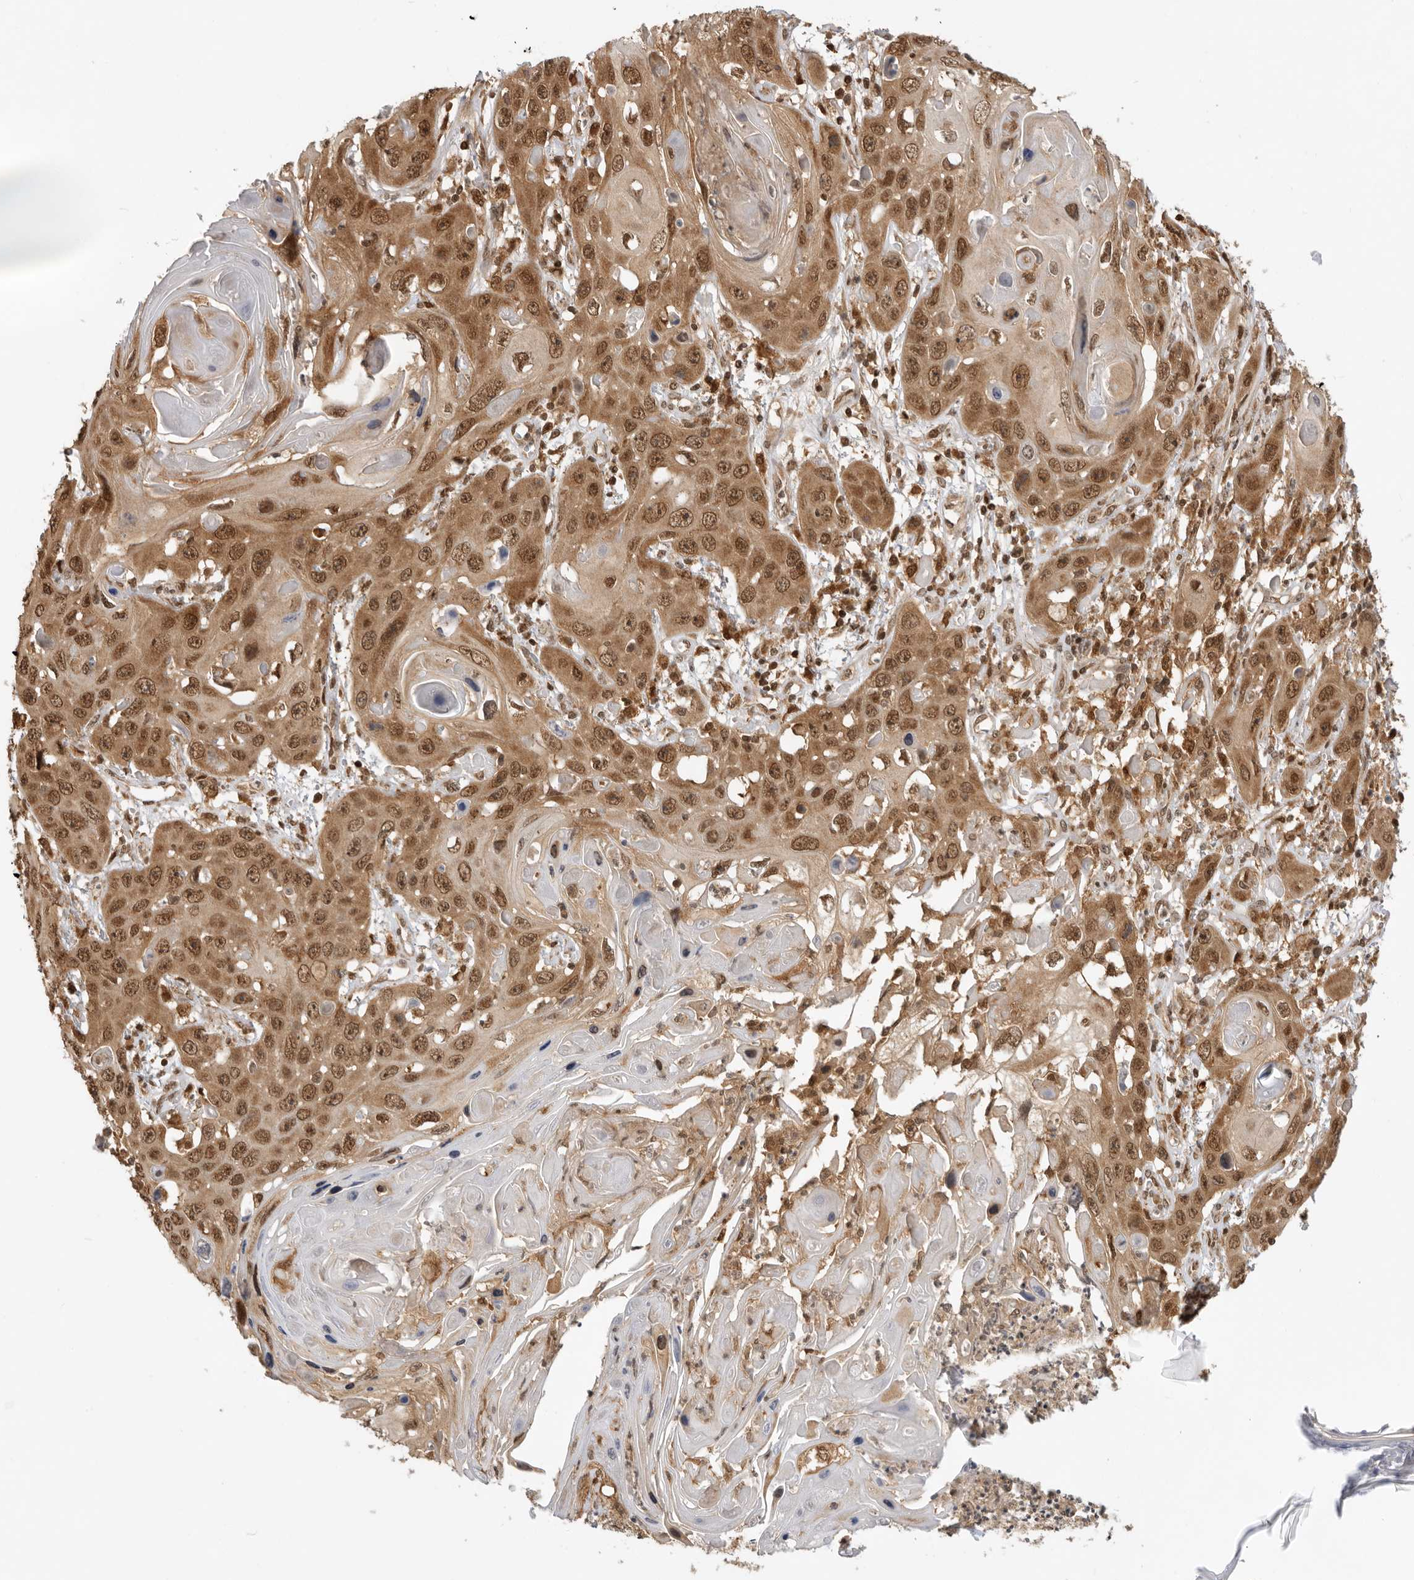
{"staining": {"intensity": "moderate", "quantity": ">75%", "location": "cytoplasmic/membranous,nuclear"}, "tissue": "skin cancer", "cell_type": "Tumor cells", "image_type": "cancer", "snomed": [{"axis": "morphology", "description": "Squamous cell carcinoma, NOS"}, {"axis": "topography", "description": "Skin"}], "caption": "This micrograph reveals IHC staining of skin cancer, with medium moderate cytoplasmic/membranous and nuclear staining in approximately >75% of tumor cells.", "gene": "ADPRS", "patient": {"sex": "male", "age": 55}}